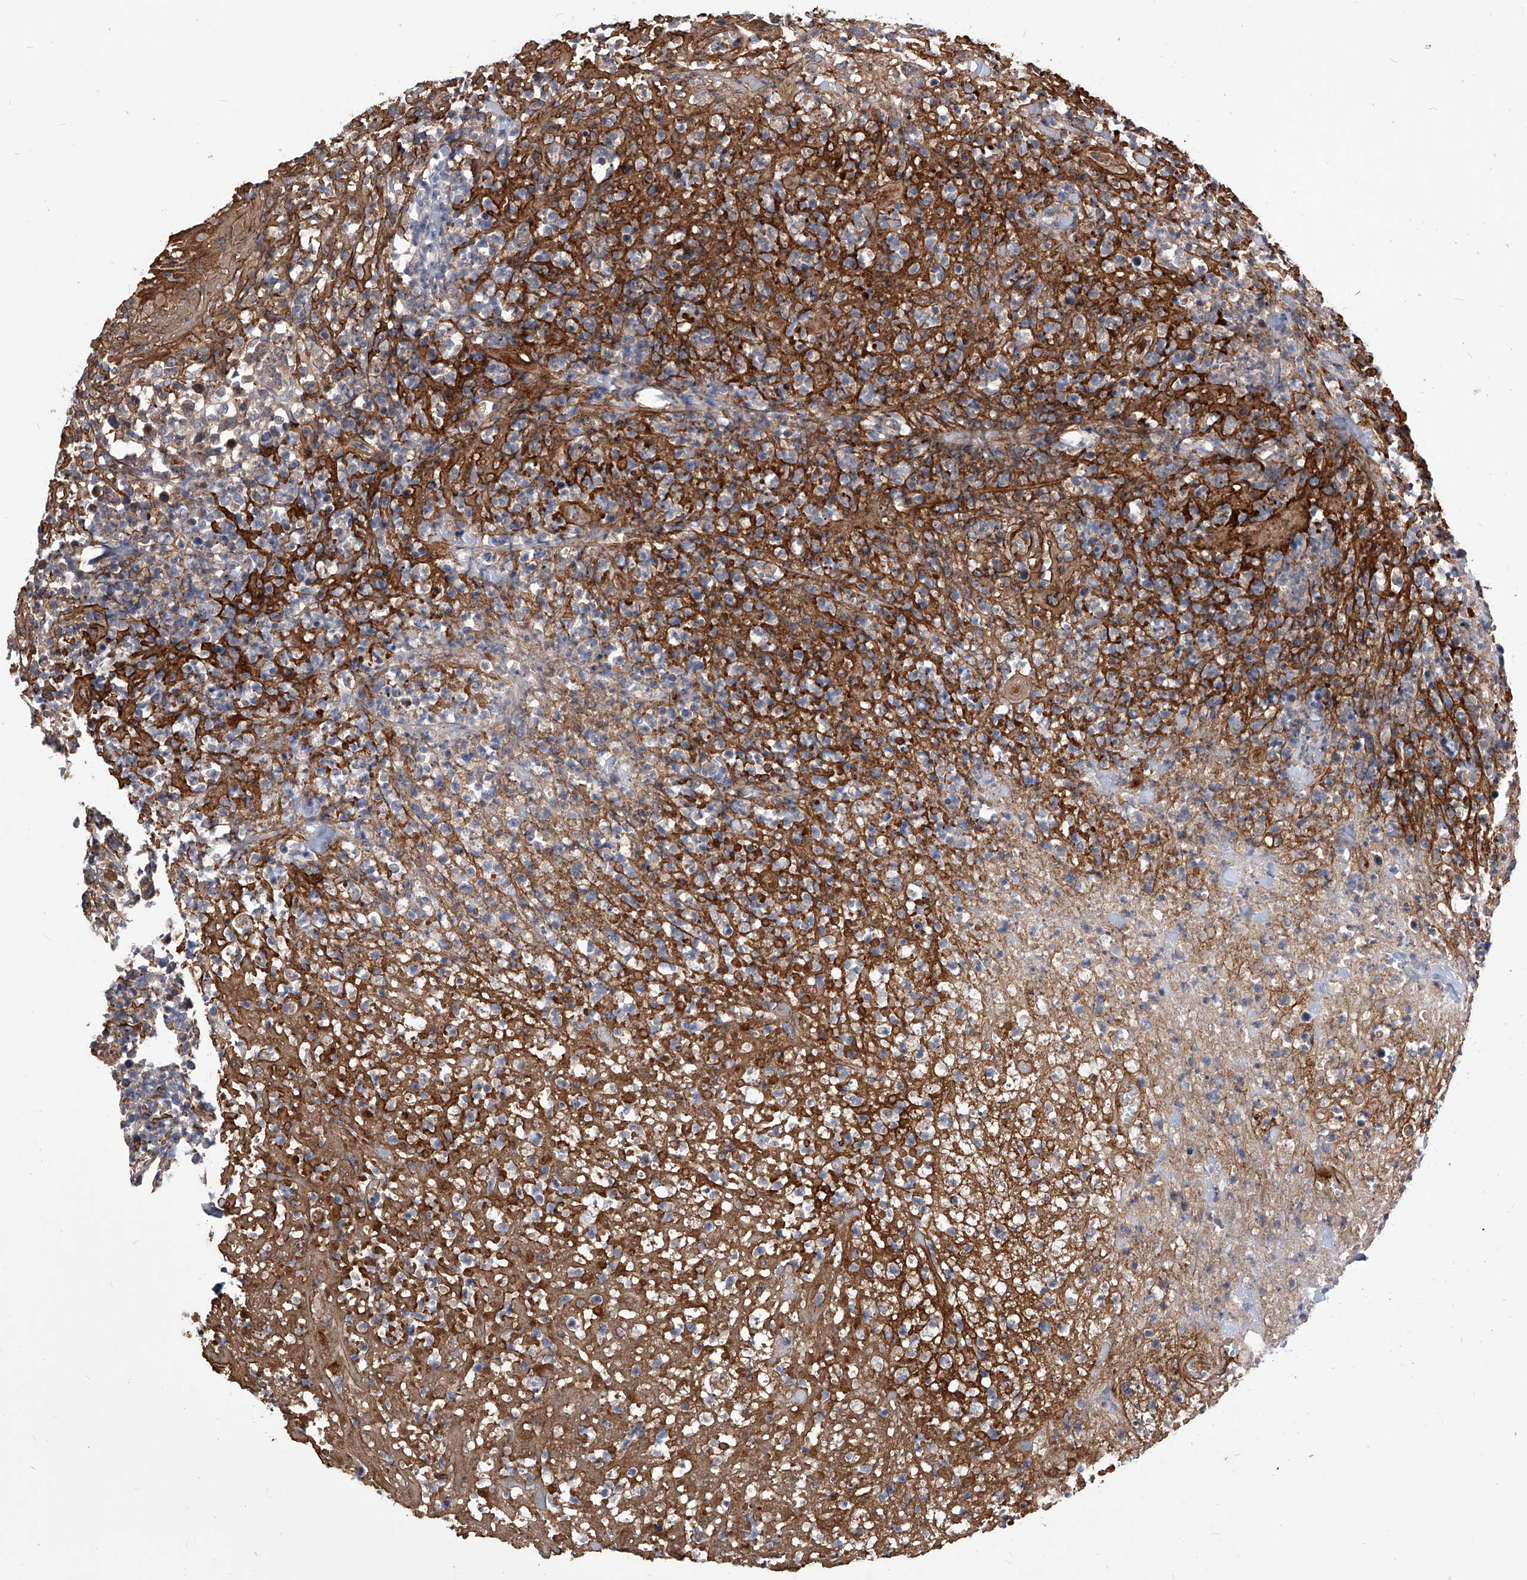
{"staining": {"intensity": "negative", "quantity": "none", "location": "none"}, "tissue": "lymphoma", "cell_type": "Tumor cells", "image_type": "cancer", "snomed": [{"axis": "morphology", "description": "Malignant lymphoma, non-Hodgkin's type, High grade"}, {"axis": "topography", "description": "Colon"}], "caption": "Immunohistochemistry image of neoplastic tissue: human lymphoma stained with DAB displays no significant protein expression in tumor cells.", "gene": "CUL7", "patient": {"sex": "female", "age": 53}}